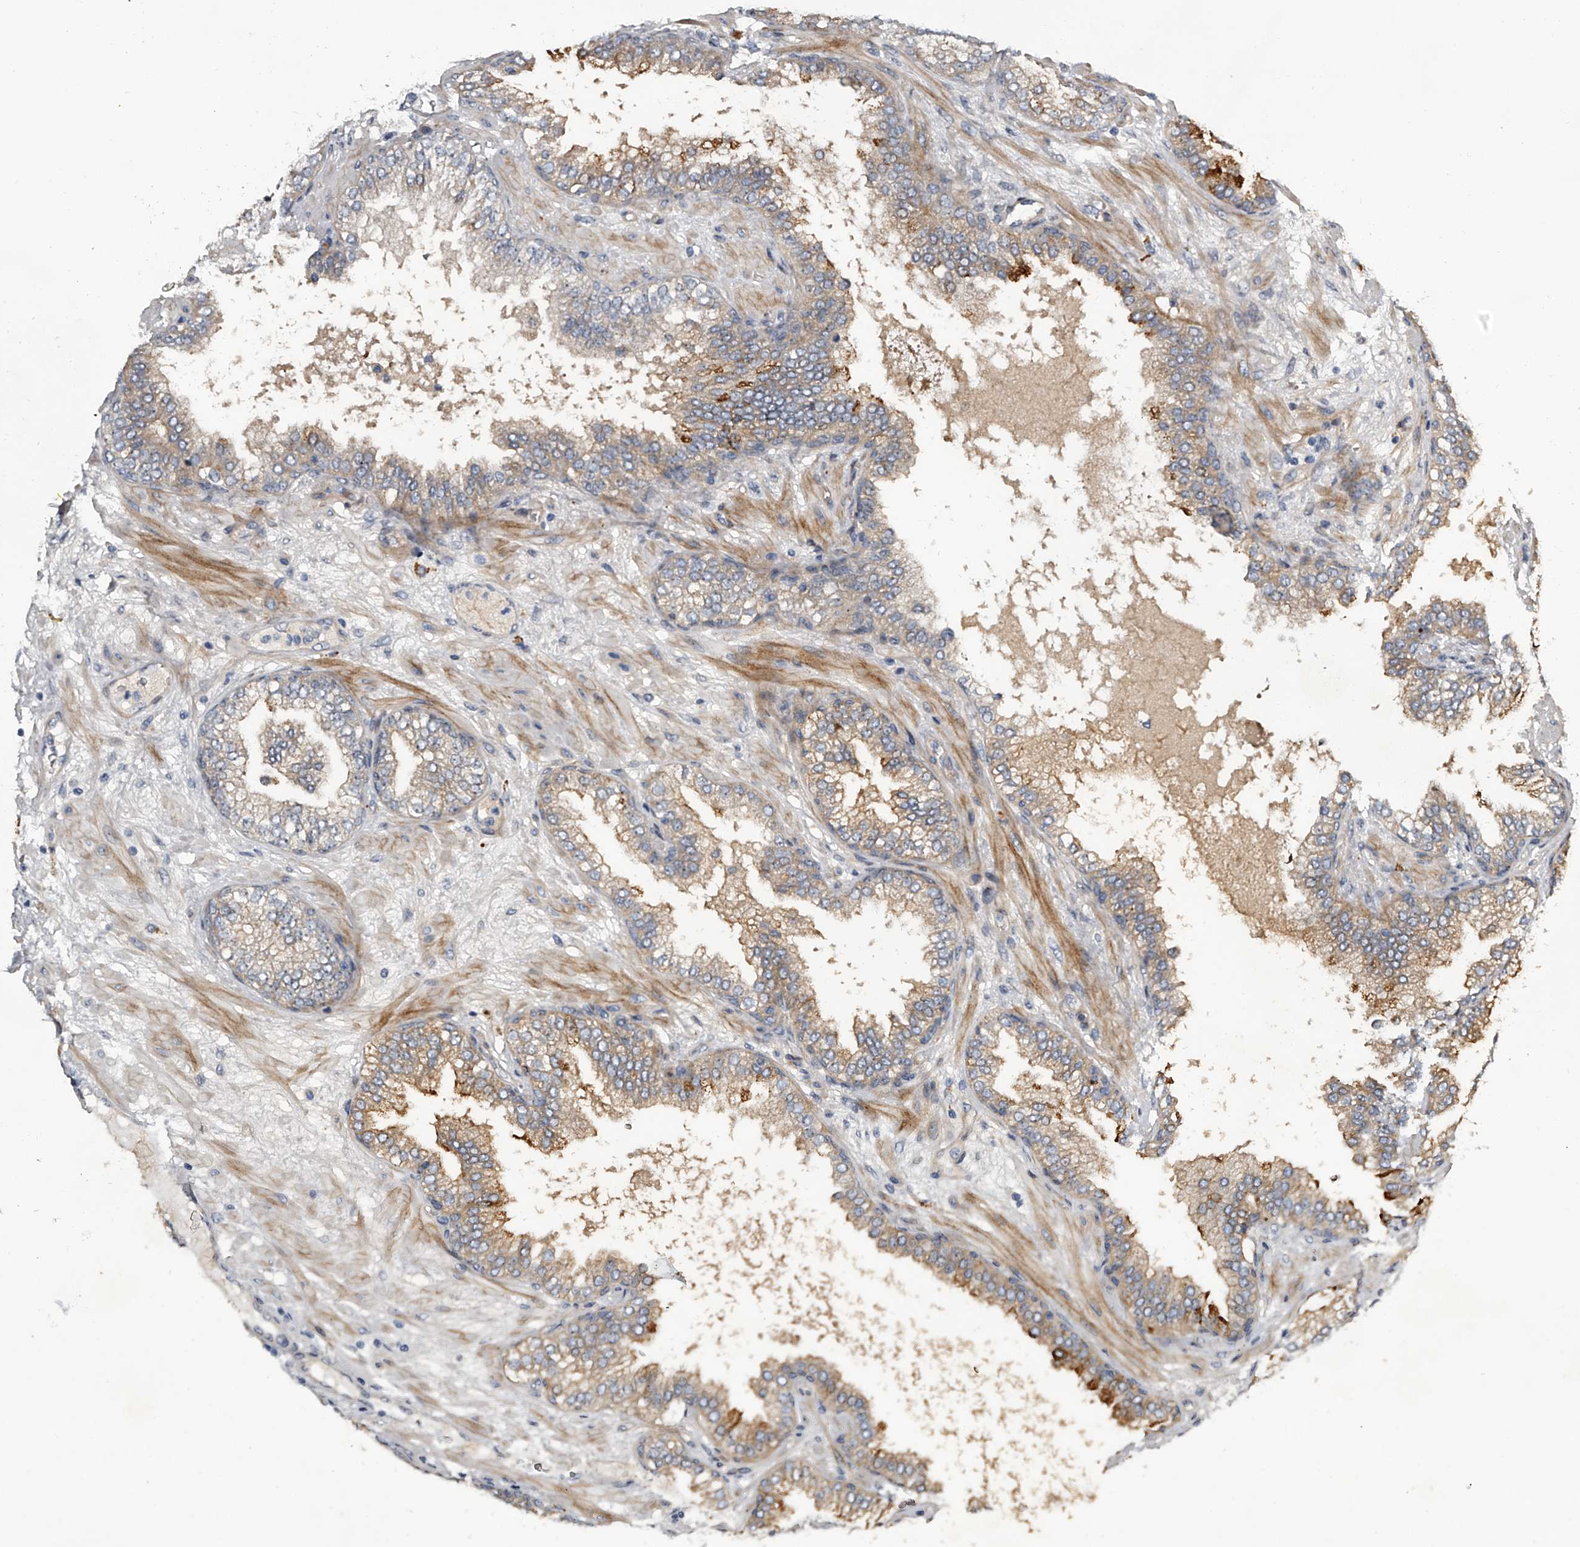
{"staining": {"intensity": "weak", "quantity": "25%-75%", "location": "cytoplasmic/membranous"}, "tissue": "prostate cancer", "cell_type": "Tumor cells", "image_type": "cancer", "snomed": [{"axis": "morphology", "description": "Adenocarcinoma, High grade"}, {"axis": "topography", "description": "Prostate"}], "caption": "Immunohistochemical staining of human prostate cancer (adenocarcinoma (high-grade)) shows low levels of weak cytoplasmic/membranous protein staining in approximately 25%-75% of tumor cells.", "gene": "MDN1", "patient": {"sex": "male", "age": 58}}